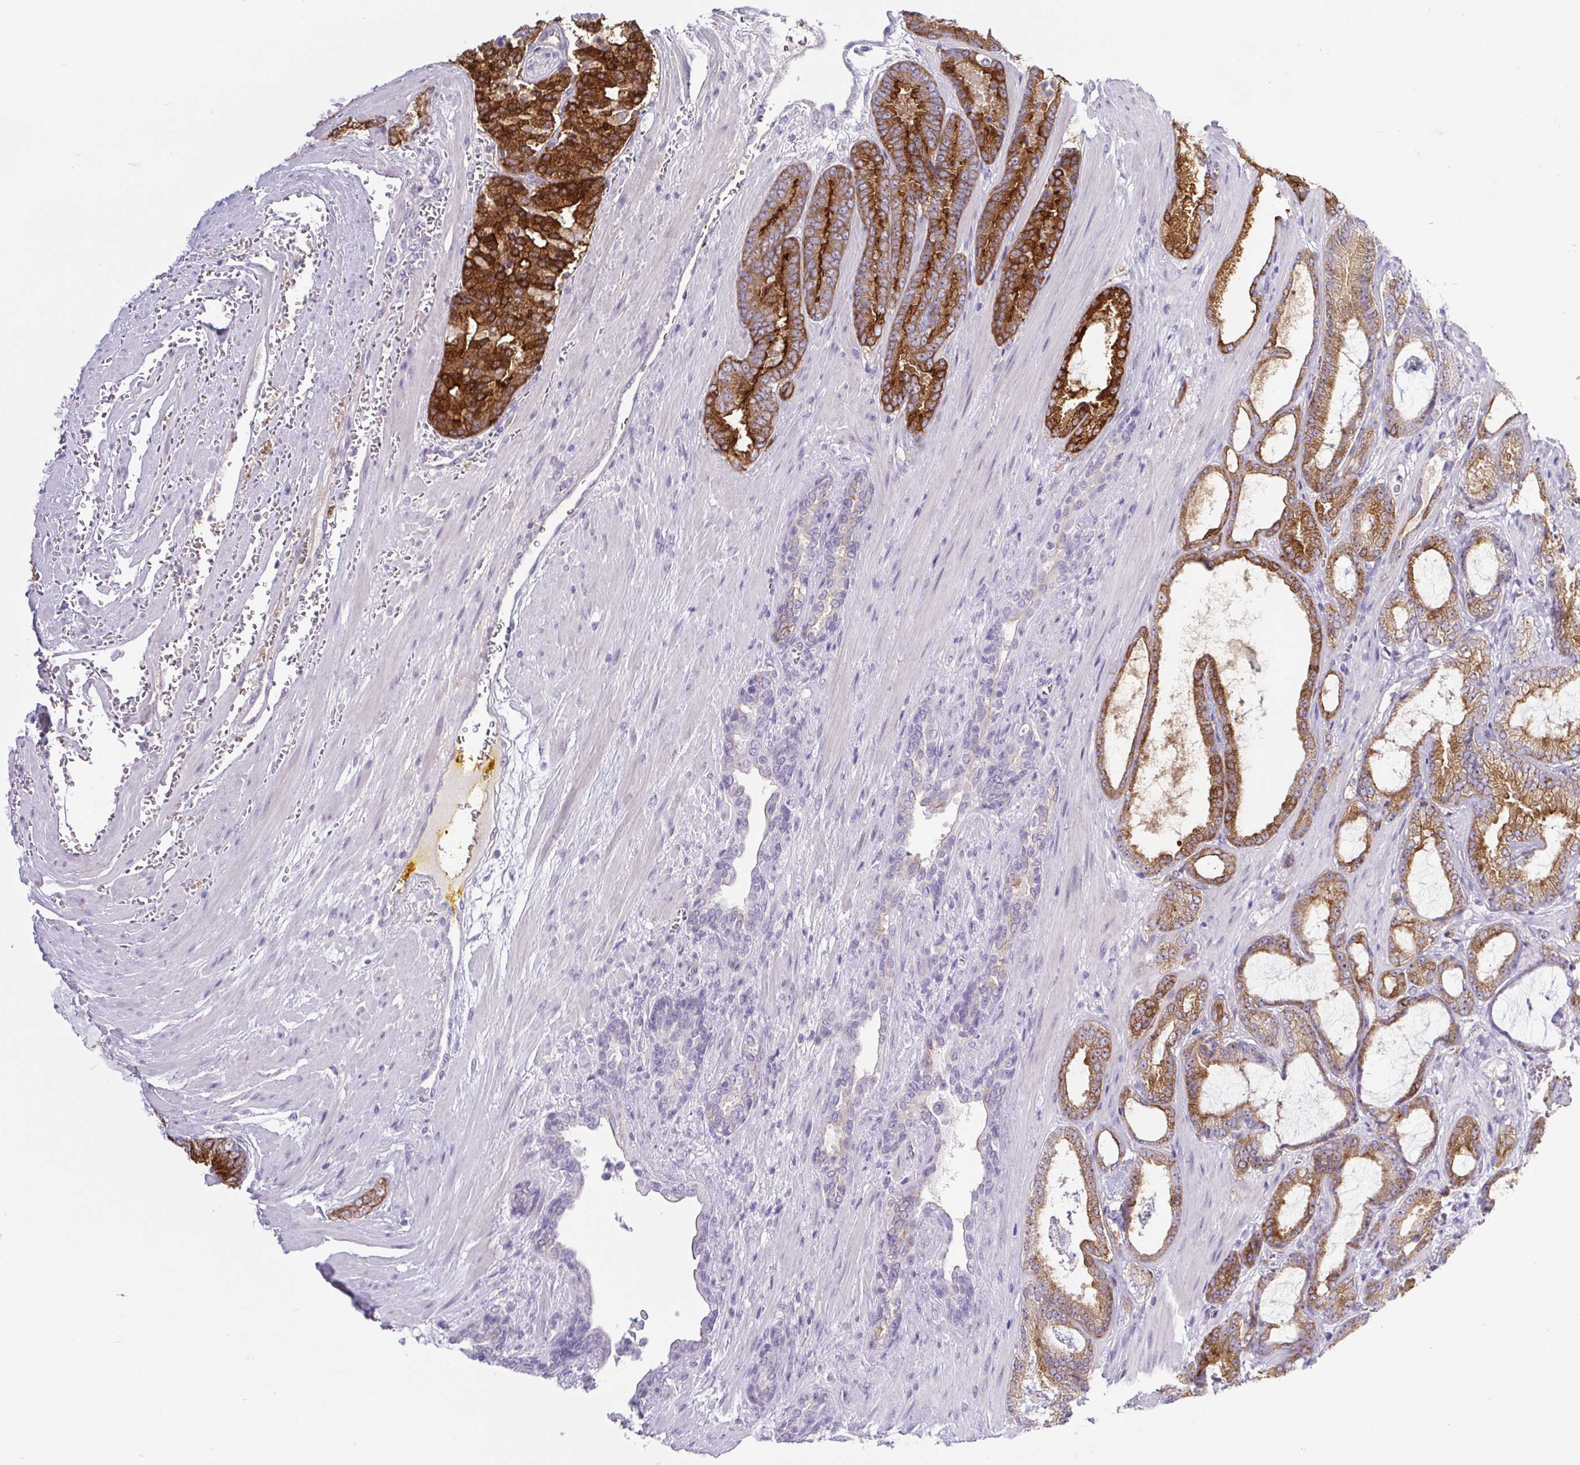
{"staining": {"intensity": "strong", "quantity": ">75%", "location": "cytoplasmic/membranous"}, "tissue": "prostate cancer", "cell_type": "Tumor cells", "image_type": "cancer", "snomed": [{"axis": "morphology", "description": "Adenocarcinoma, High grade"}, {"axis": "topography", "description": "Prostate"}], "caption": "The micrograph exhibits staining of prostate adenocarcinoma (high-grade), revealing strong cytoplasmic/membranous protein positivity (brown color) within tumor cells.", "gene": "BCAS1", "patient": {"sex": "male", "age": 64}}